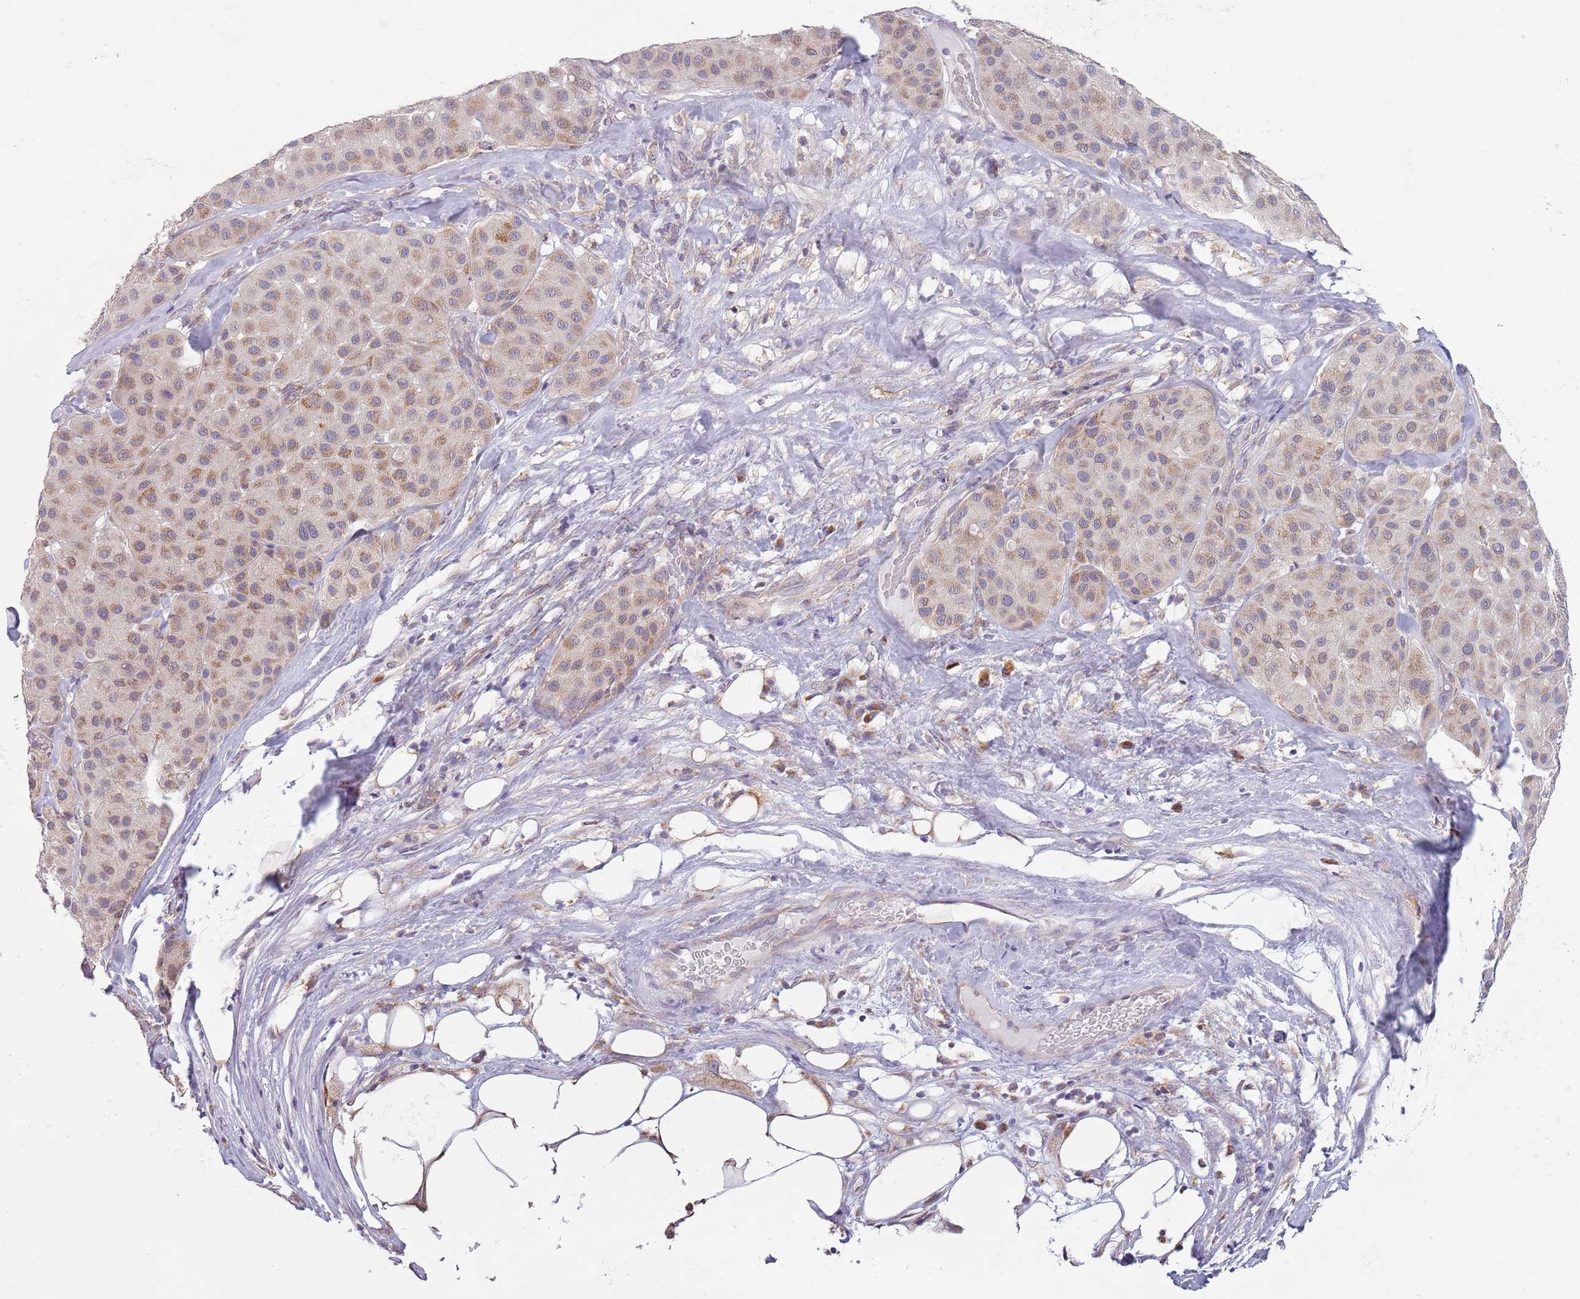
{"staining": {"intensity": "weak", "quantity": "25%-75%", "location": "cytoplasmic/membranous"}, "tissue": "melanoma", "cell_type": "Tumor cells", "image_type": "cancer", "snomed": [{"axis": "morphology", "description": "Malignant melanoma, Metastatic site"}, {"axis": "topography", "description": "Smooth muscle"}], "caption": "IHC histopathology image of malignant melanoma (metastatic site) stained for a protein (brown), which exhibits low levels of weak cytoplasmic/membranous staining in approximately 25%-75% of tumor cells.", "gene": "COQ5", "patient": {"sex": "male", "age": 41}}